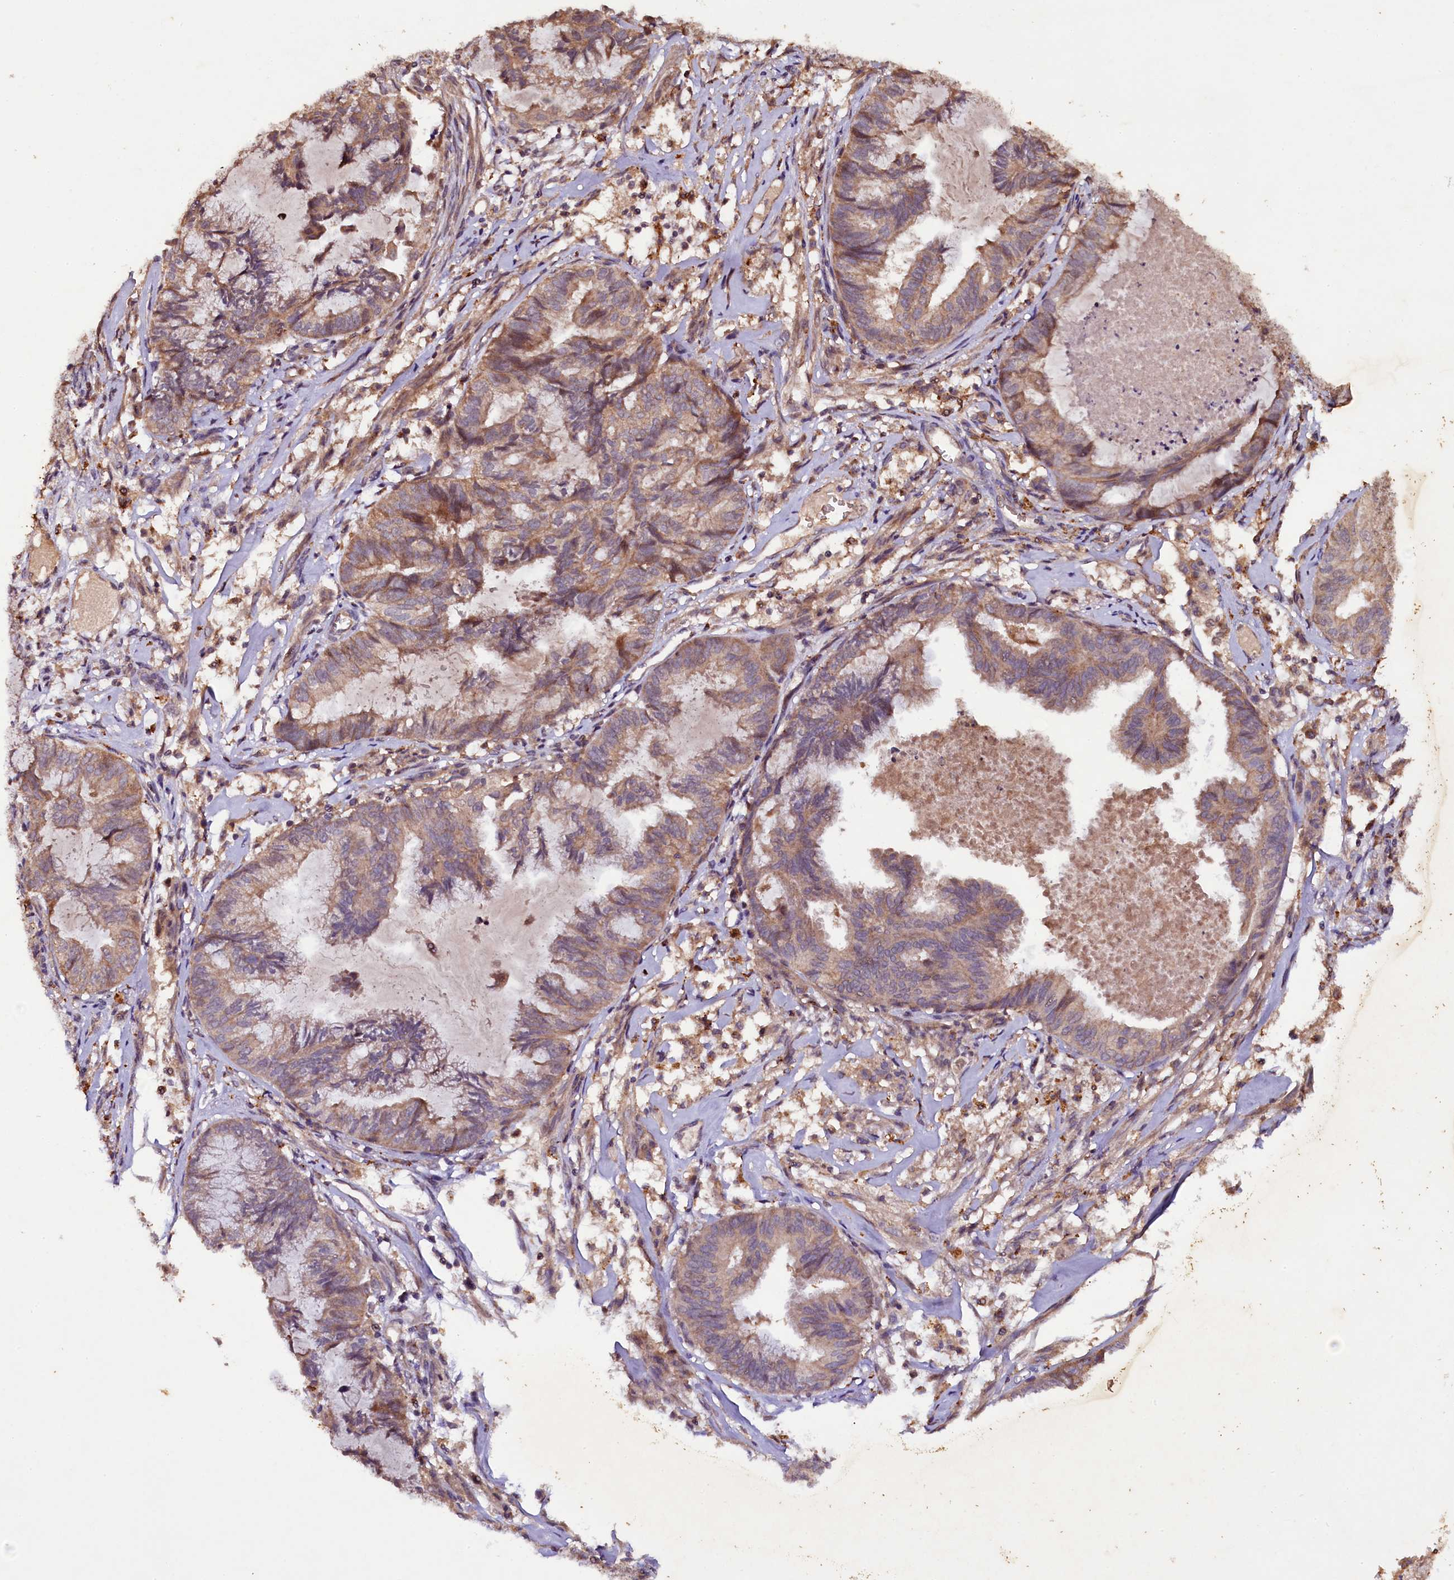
{"staining": {"intensity": "moderate", "quantity": "25%-75%", "location": "cytoplasmic/membranous"}, "tissue": "endometrial cancer", "cell_type": "Tumor cells", "image_type": "cancer", "snomed": [{"axis": "morphology", "description": "Adenocarcinoma, NOS"}, {"axis": "topography", "description": "Endometrium"}], "caption": "Endometrial adenocarcinoma was stained to show a protein in brown. There is medium levels of moderate cytoplasmic/membranous staining in approximately 25%-75% of tumor cells.", "gene": "PLXNB1", "patient": {"sex": "female", "age": 86}}